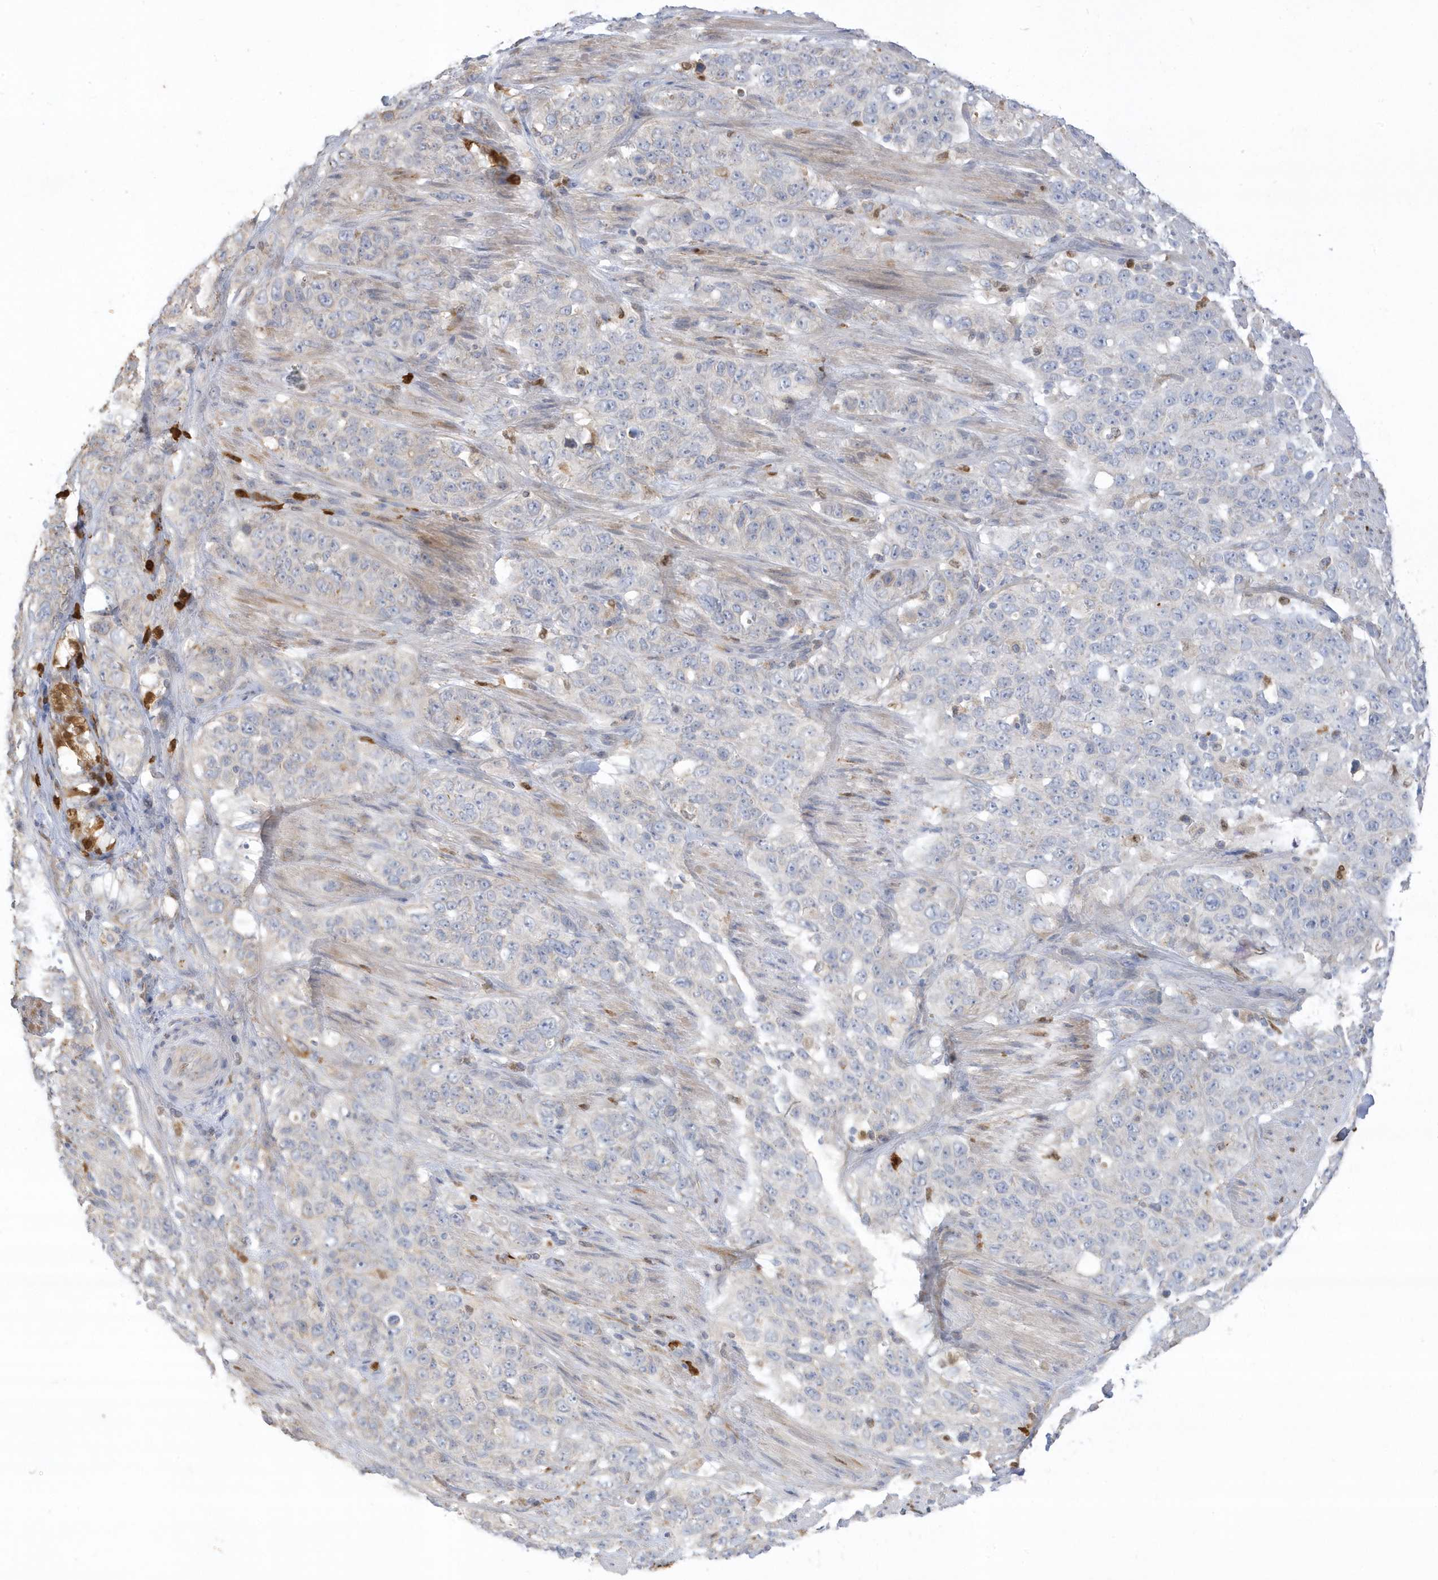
{"staining": {"intensity": "negative", "quantity": "none", "location": "none"}, "tissue": "stomach cancer", "cell_type": "Tumor cells", "image_type": "cancer", "snomed": [{"axis": "morphology", "description": "Adenocarcinoma, NOS"}, {"axis": "topography", "description": "Stomach"}], "caption": "High power microscopy photomicrograph of an IHC image of stomach adenocarcinoma, revealing no significant positivity in tumor cells.", "gene": "DPP9", "patient": {"sex": "male", "age": 48}}